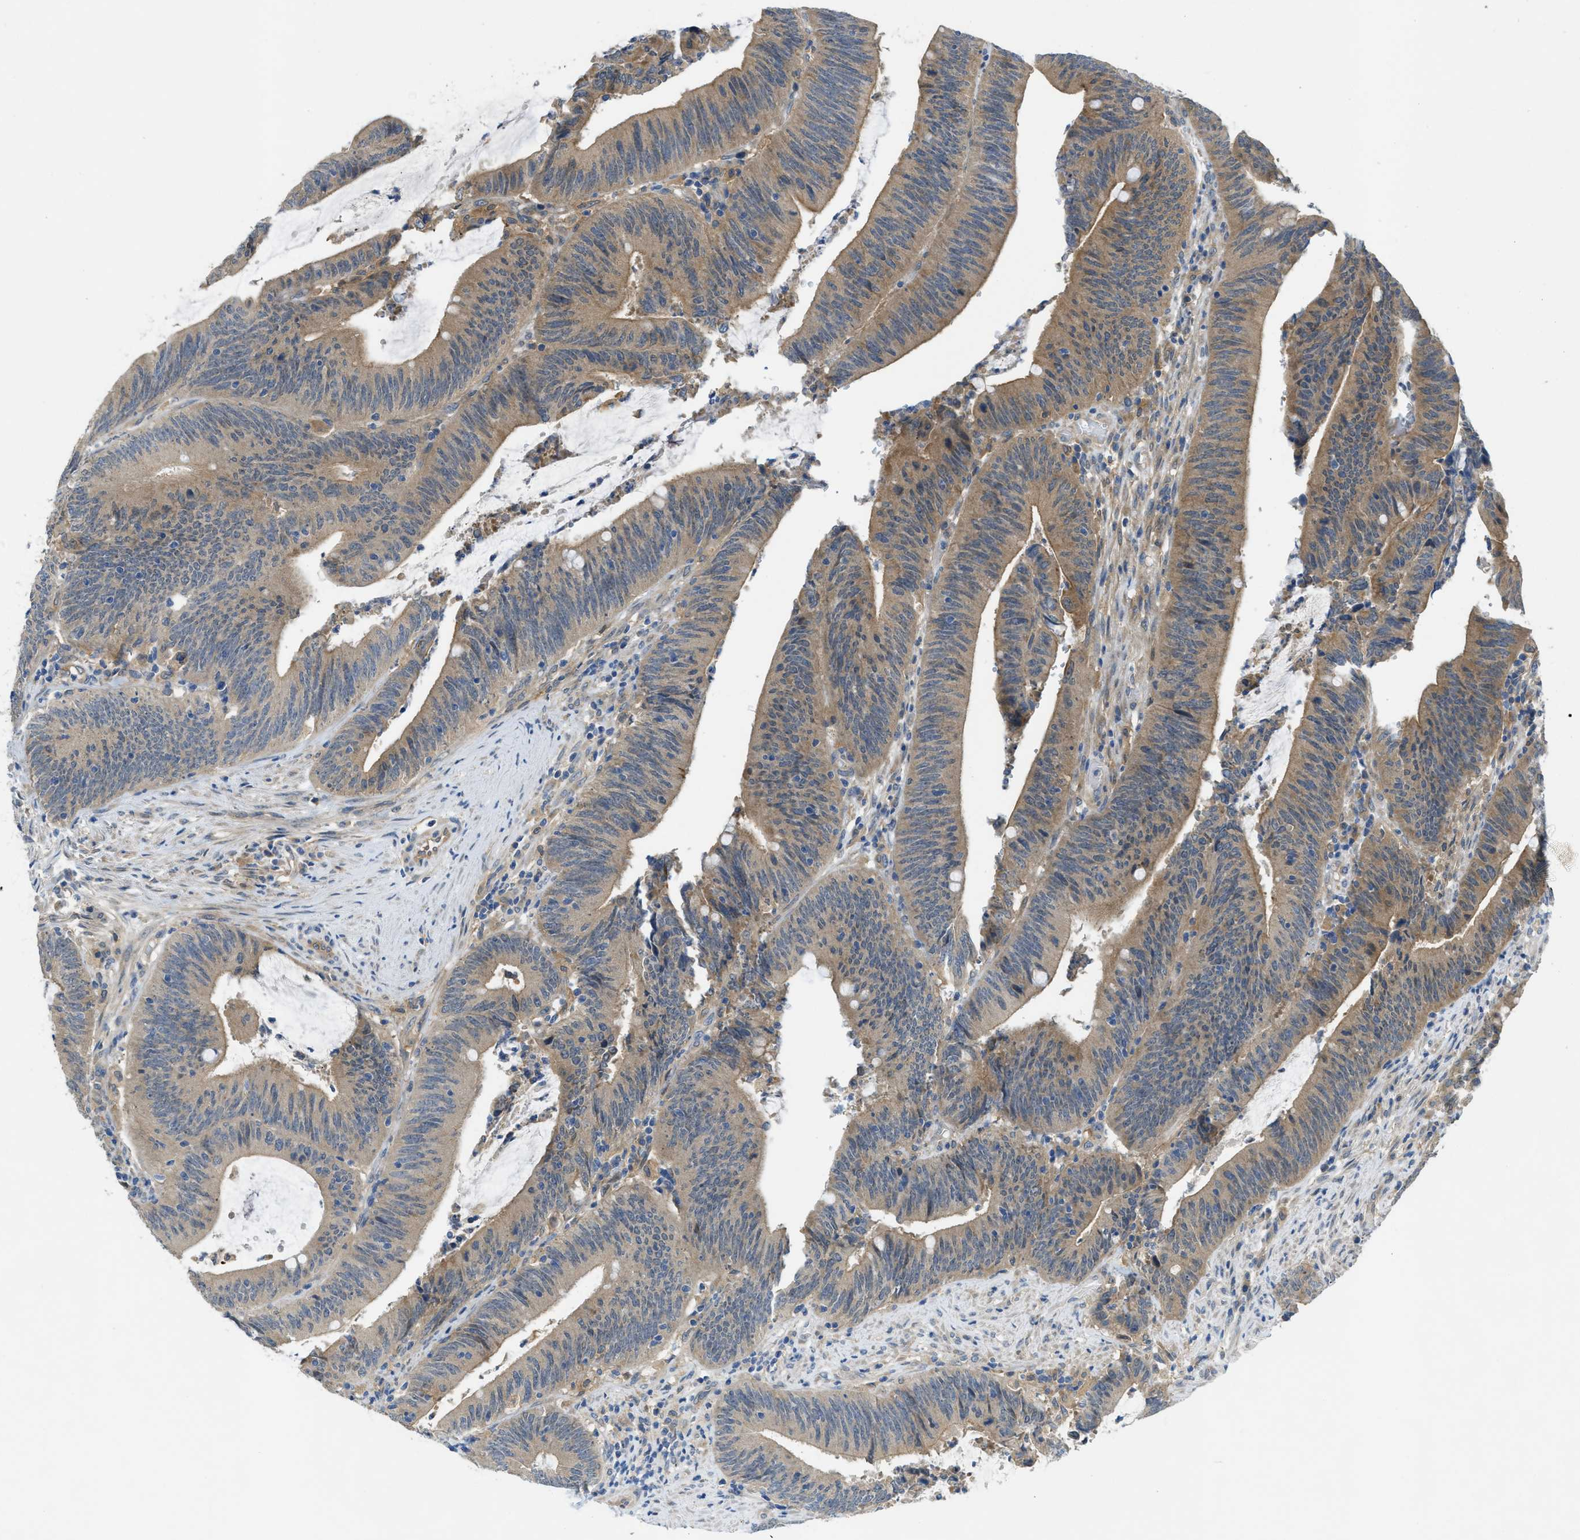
{"staining": {"intensity": "moderate", "quantity": ">75%", "location": "cytoplasmic/membranous"}, "tissue": "colorectal cancer", "cell_type": "Tumor cells", "image_type": "cancer", "snomed": [{"axis": "morphology", "description": "Normal tissue, NOS"}, {"axis": "morphology", "description": "Adenocarcinoma, NOS"}, {"axis": "topography", "description": "Rectum"}], "caption": "Immunohistochemical staining of human colorectal cancer (adenocarcinoma) reveals moderate cytoplasmic/membranous protein expression in approximately >75% of tumor cells.", "gene": "RIPK2", "patient": {"sex": "female", "age": 66}}